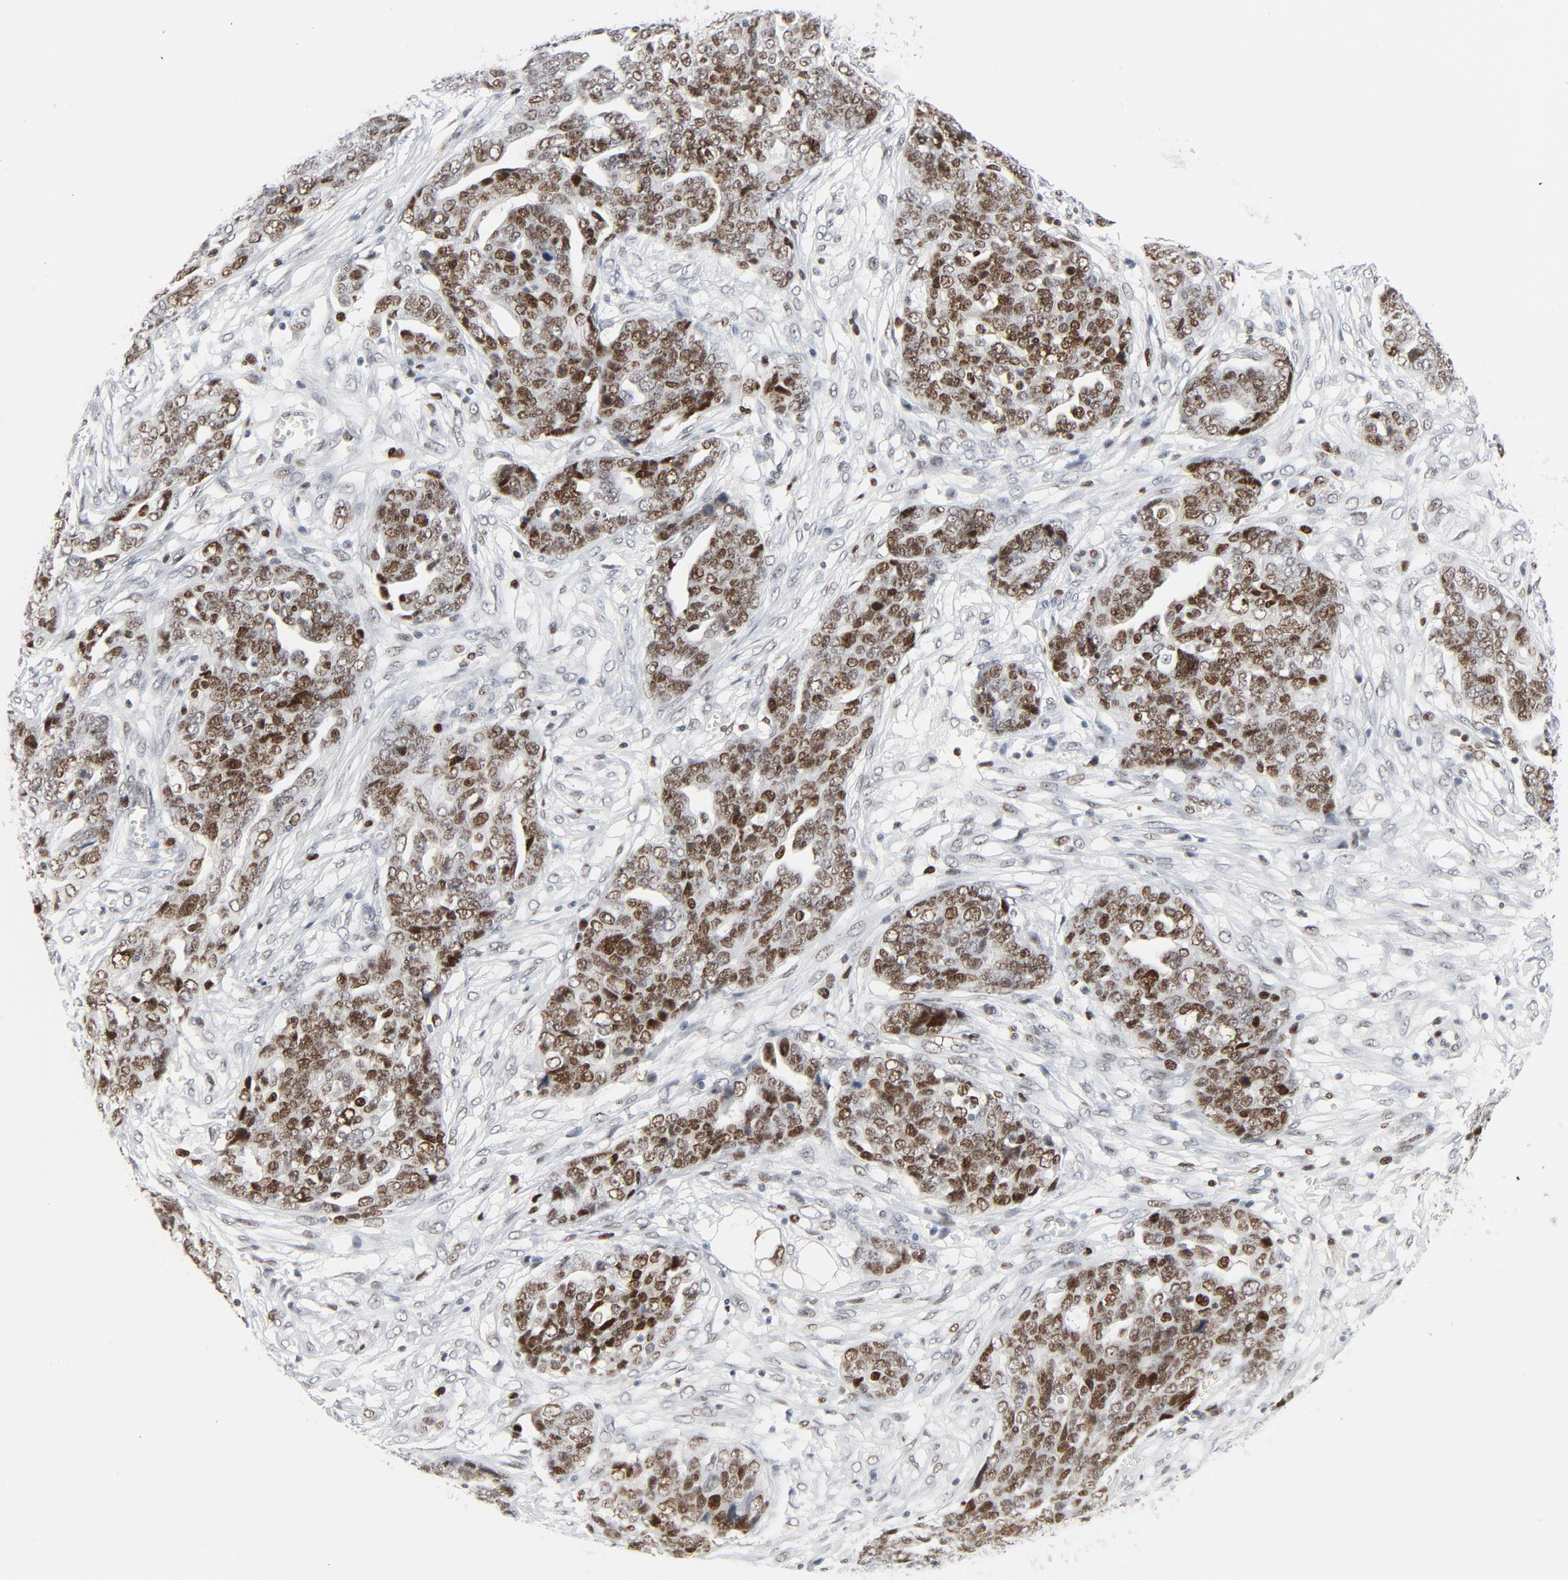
{"staining": {"intensity": "moderate", "quantity": ">75%", "location": "nuclear"}, "tissue": "ovarian cancer", "cell_type": "Tumor cells", "image_type": "cancer", "snomed": [{"axis": "morphology", "description": "Normal tissue, NOS"}, {"axis": "morphology", "description": "Cystadenocarcinoma, serous, NOS"}, {"axis": "topography", "description": "Fallopian tube"}, {"axis": "topography", "description": "Ovary"}], "caption": "A micrograph of ovarian serous cystadenocarcinoma stained for a protein reveals moderate nuclear brown staining in tumor cells.", "gene": "POLD1", "patient": {"sex": "female", "age": 56}}